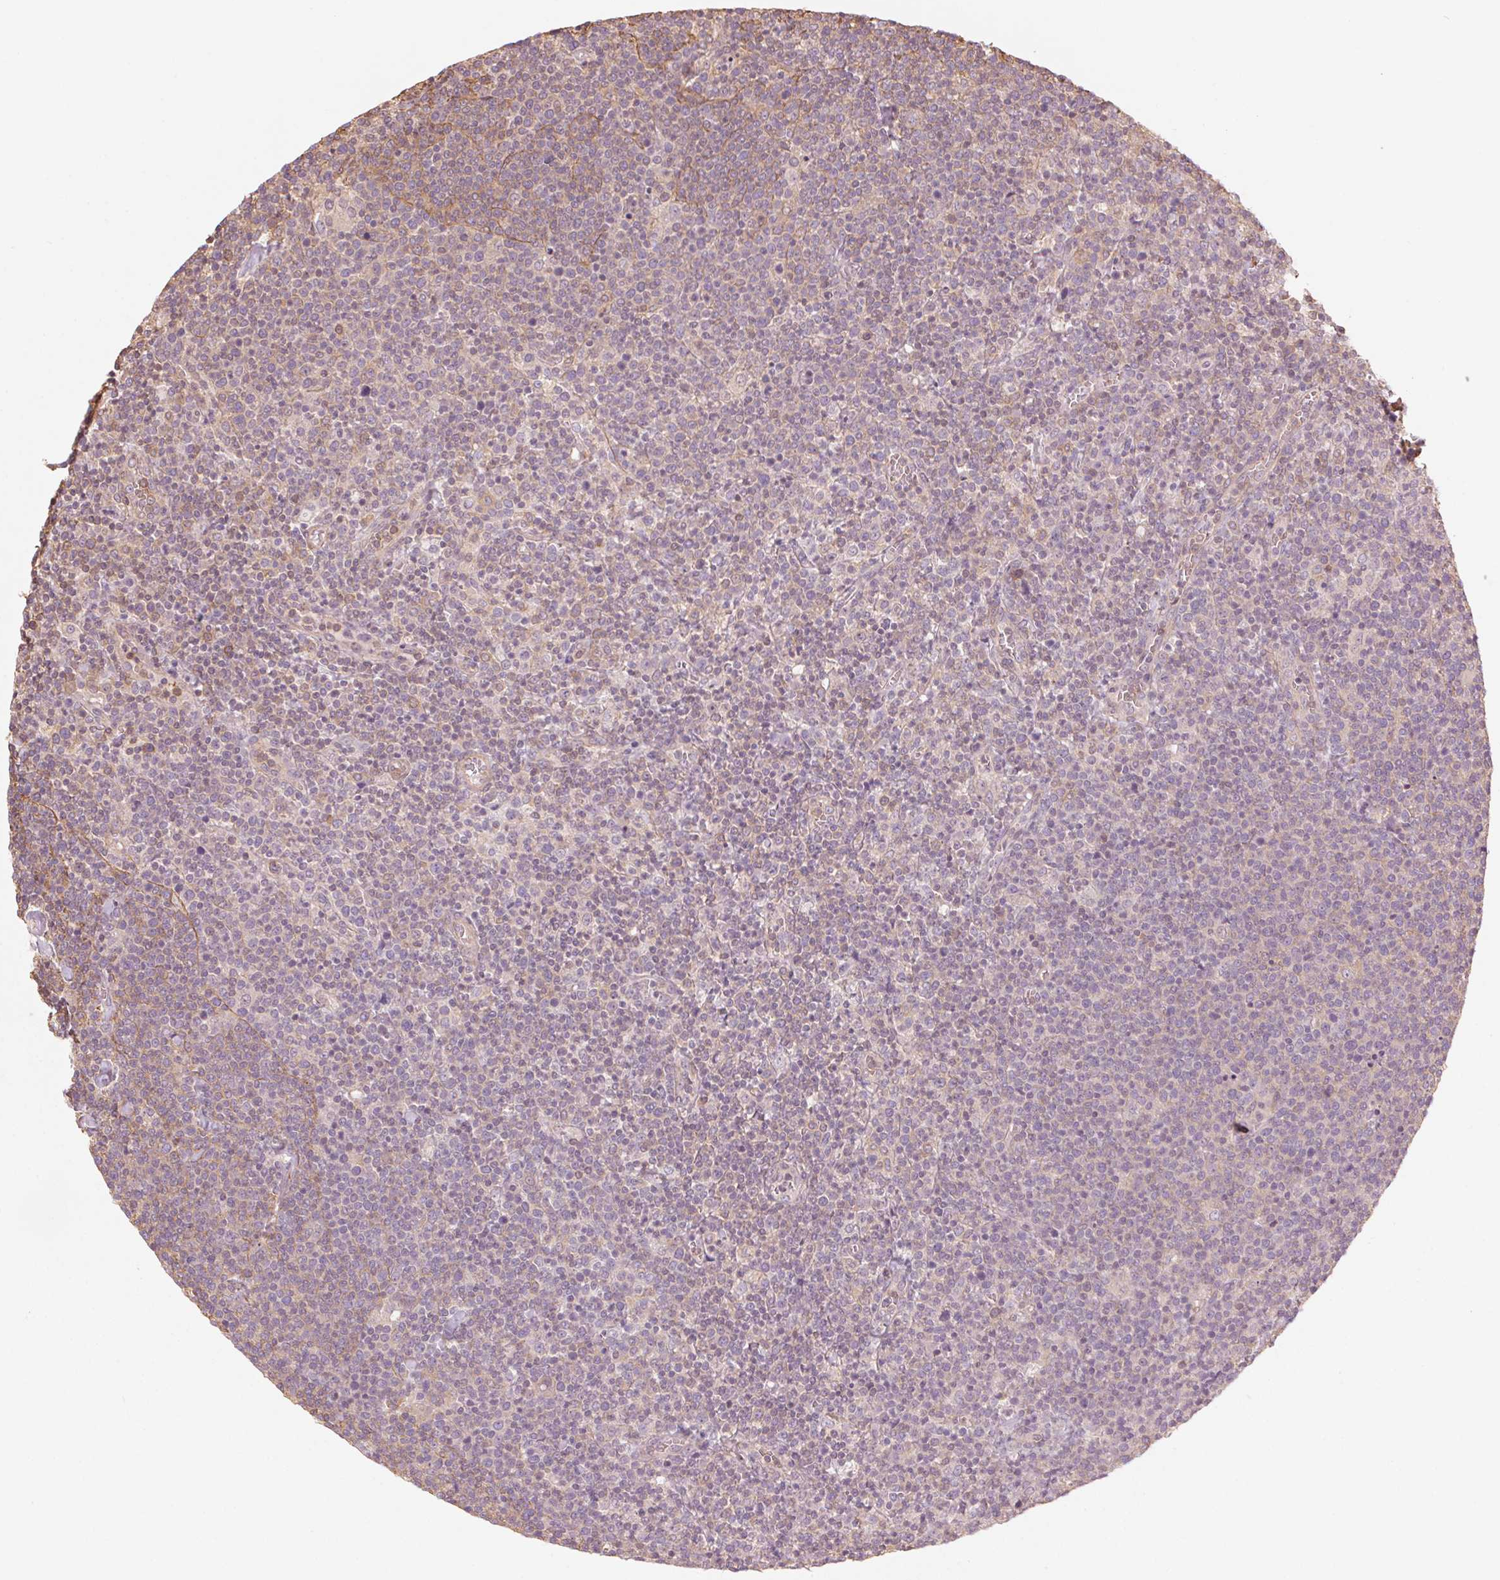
{"staining": {"intensity": "negative", "quantity": "none", "location": "none"}, "tissue": "lymphoma", "cell_type": "Tumor cells", "image_type": "cancer", "snomed": [{"axis": "morphology", "description": "Malignant lymphoma, non-Hodgkin's type, High grade"}, {"axis": "topography", "description": "Lymph node"}], "caption": "IHC histopathology image of neoplastic tissue: malignant lymphoma, non-Hodgkin's type (high-grade) stained with DAB demonstrates no significant protein staining in tumor cells. (Immunohistochemistry (ihc), brightfield microscopy, high magnification).", "gene": "QDPR", "patient": {"sex": "male", "age": 61}}